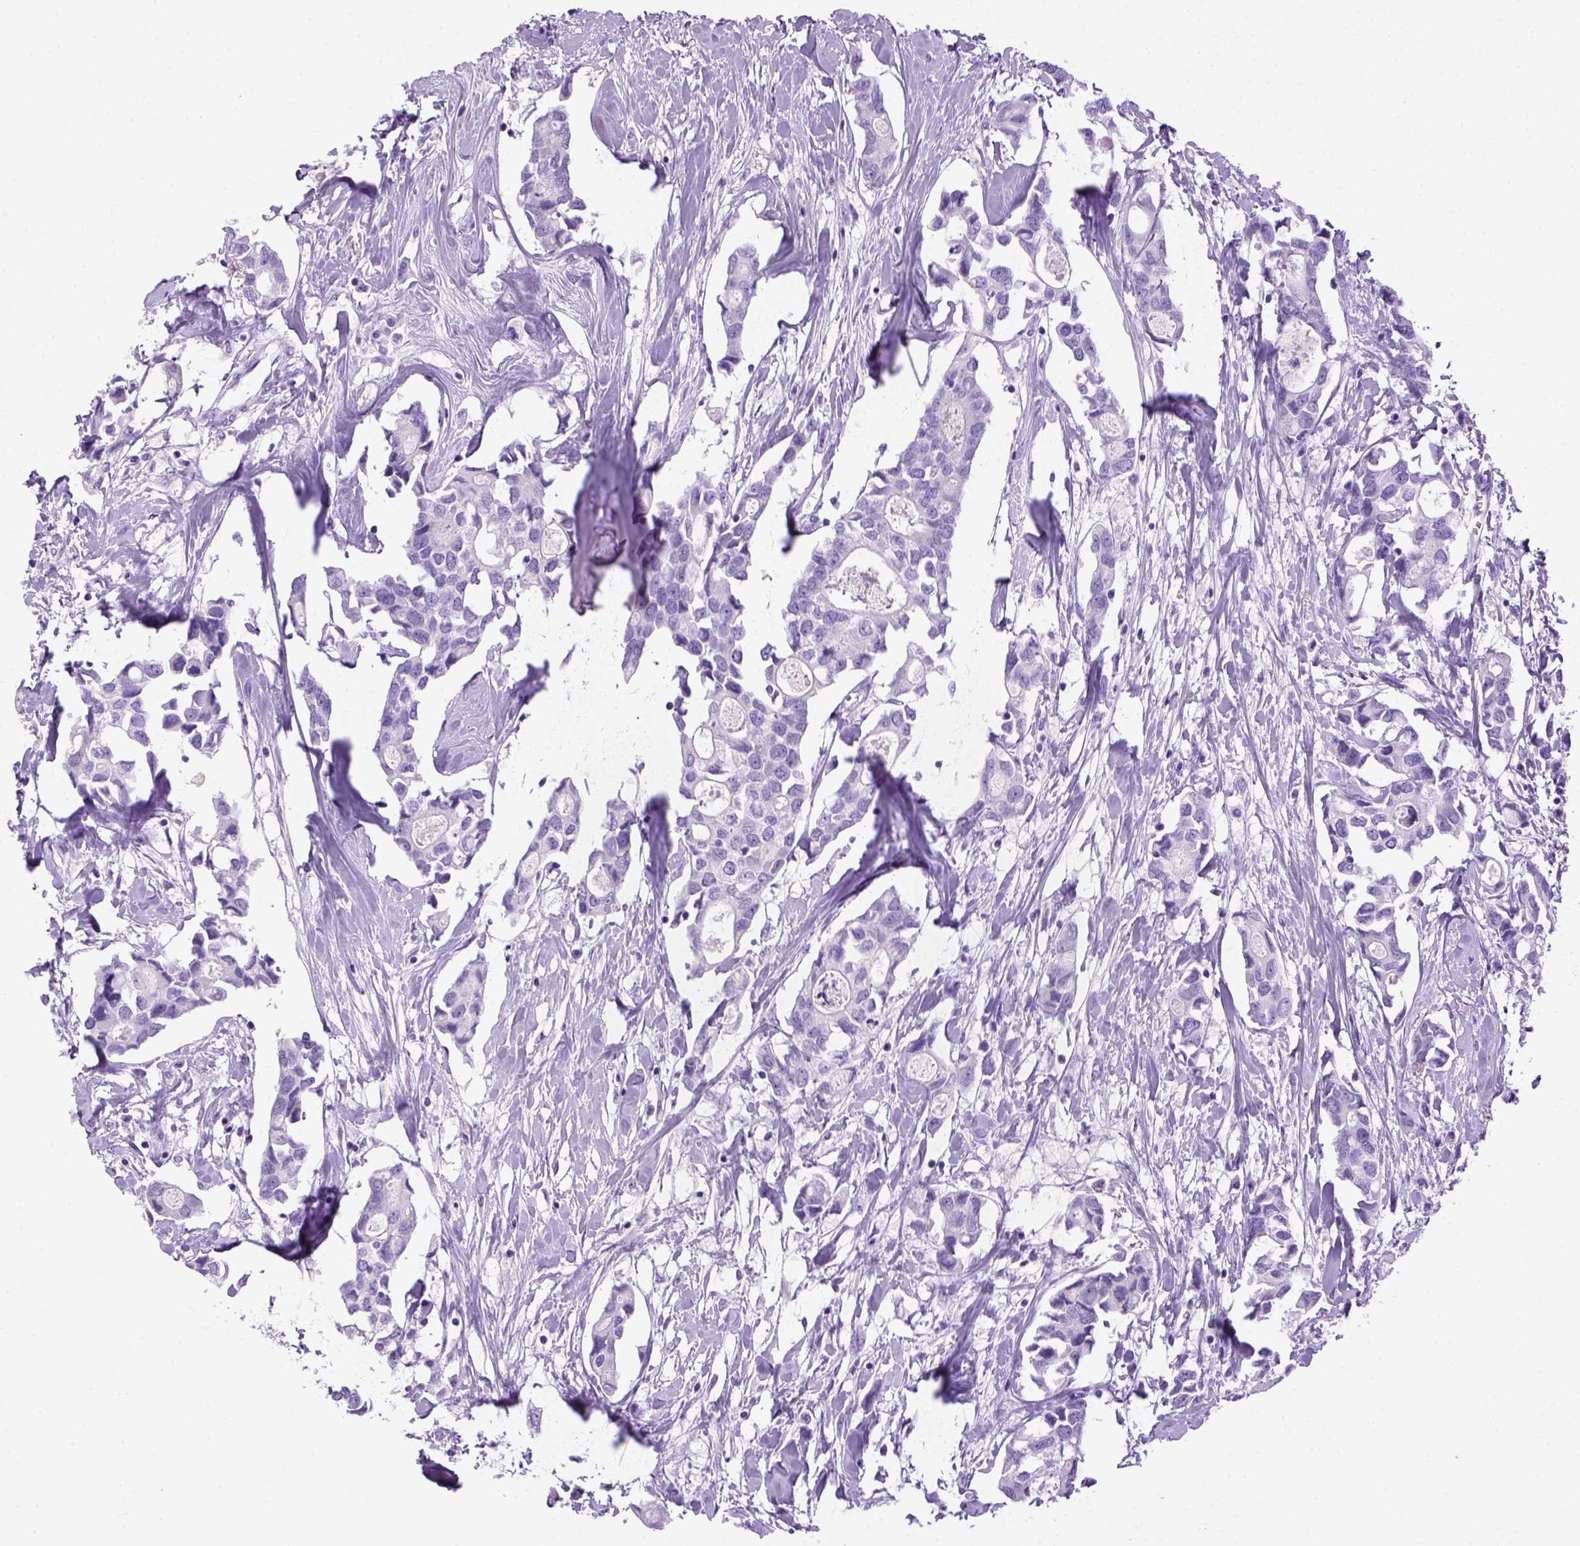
{"staining": {"intensity": "negative", "quantity": "none", "location": "none"}, "tissue": "breast cancer", "cell_type": "Tumor cells", "image_type": "cancer", "snomed": [{"axis": "morphology", "description": "Duct carcinoma"}, {"axis": "topography", "description": "Breast"}], "caption": "This image is of breast intraductal carcinoma stained with immunohistochemistry (IHC) to label a protein in brown with the nuclei are counter-stained blue. There is no expression in tumor cells. (DAB (3,3'-diaminobenzidine) IHC, high magnification).", "gene": "SGCG", "patient": {"sex": "female", "age": 83}}